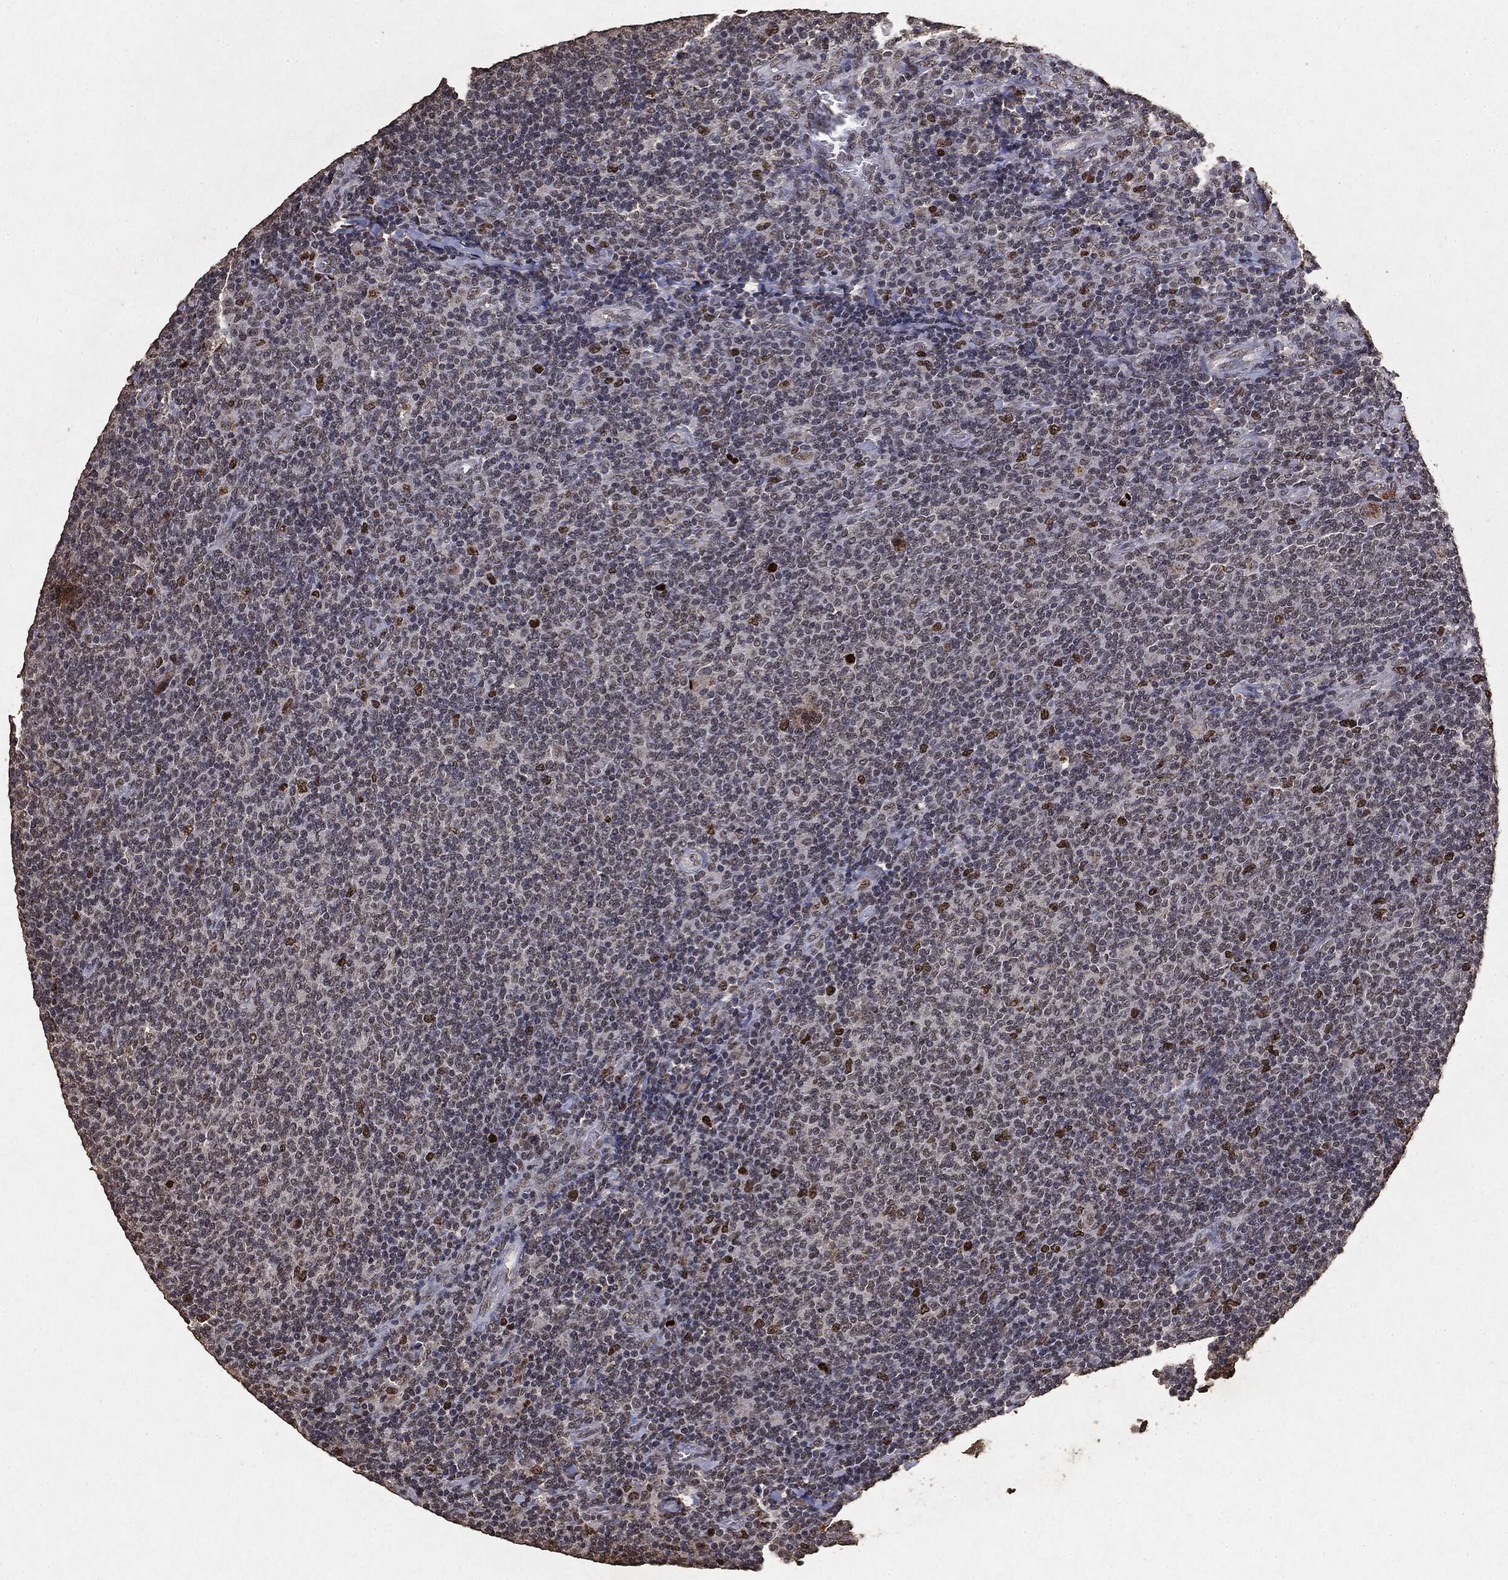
{"staining": {"intensity": "strong", "quantity": "<25%", "location": "nuclear"}, "tissue": "lymphoma", "cell_type": "Tumor cells", "image_type": "cancer", "snomed": [{"axis": "morphology", "description": "Malignant lymphoma, non-Hodgkin's type, Low grade"}, {"axis": "topography", "description": "Lymph node"}], "caption": "This image demonstrates lymphoma stained with IHC to label a protein in brown. The nuclear of tumor cells show strong positivity for the protein. Nuclei are counter-stained blue.", "gene": "RAD18", "patient": {"sex": "male", "age": 52}}